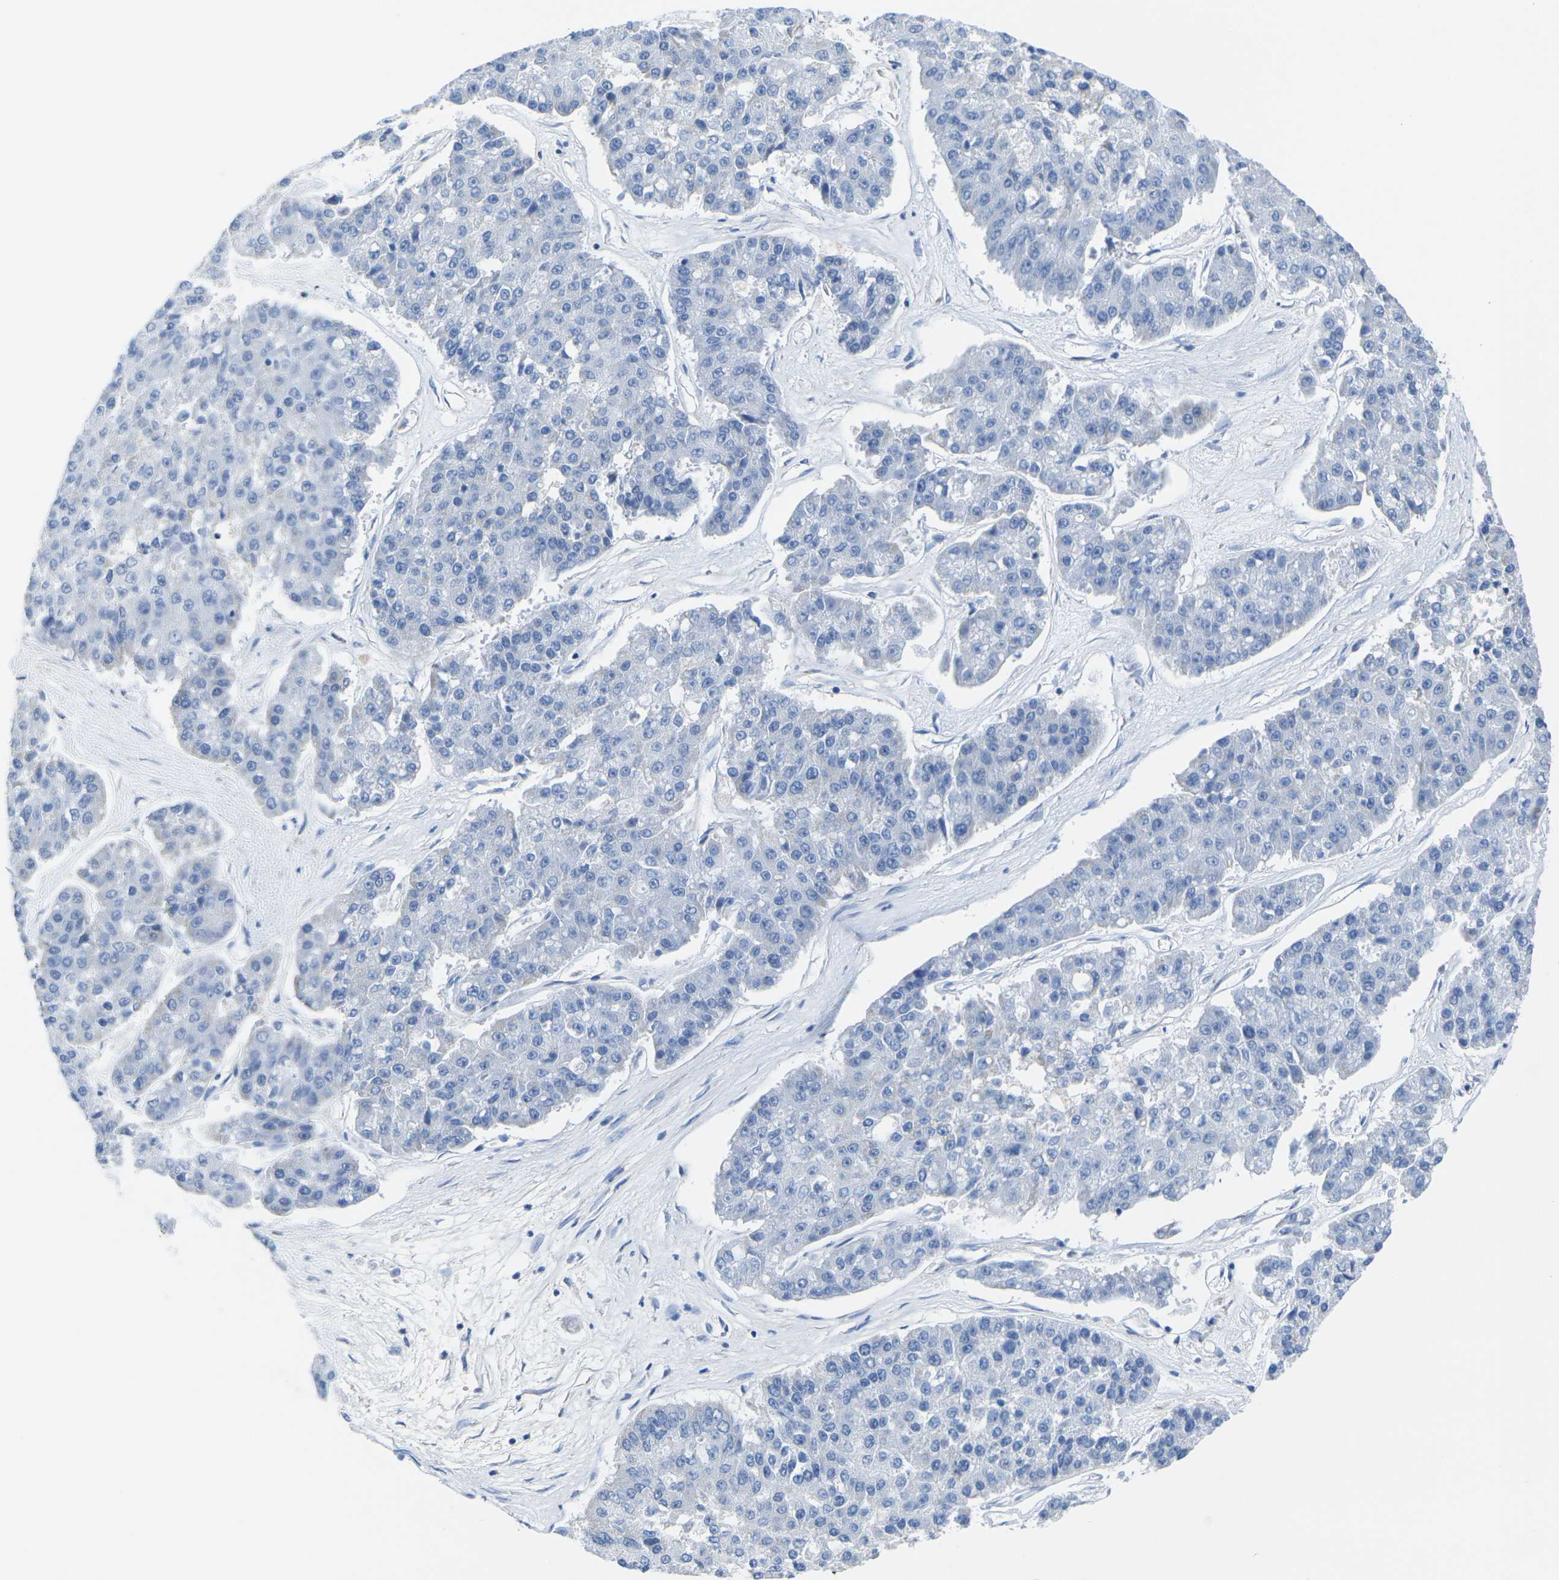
{"staining": {"intensity": "negative", "quantity": "none", "location": "none"}, "tissue": "pancreatic cancer", "cell_type": "Tumor cells", "image_type": "cancer", "snomed": [{"axis": "morphology", "description": "Adenocarcinoma, NOS"}, {"axis": "topography", "description": "Pancreas"}], "caption": "Tumor cells are negative for protein expression in human pancreatic cancer.", "gene": "TMEM204", "patient": {"sex": "male", "age": 50}}